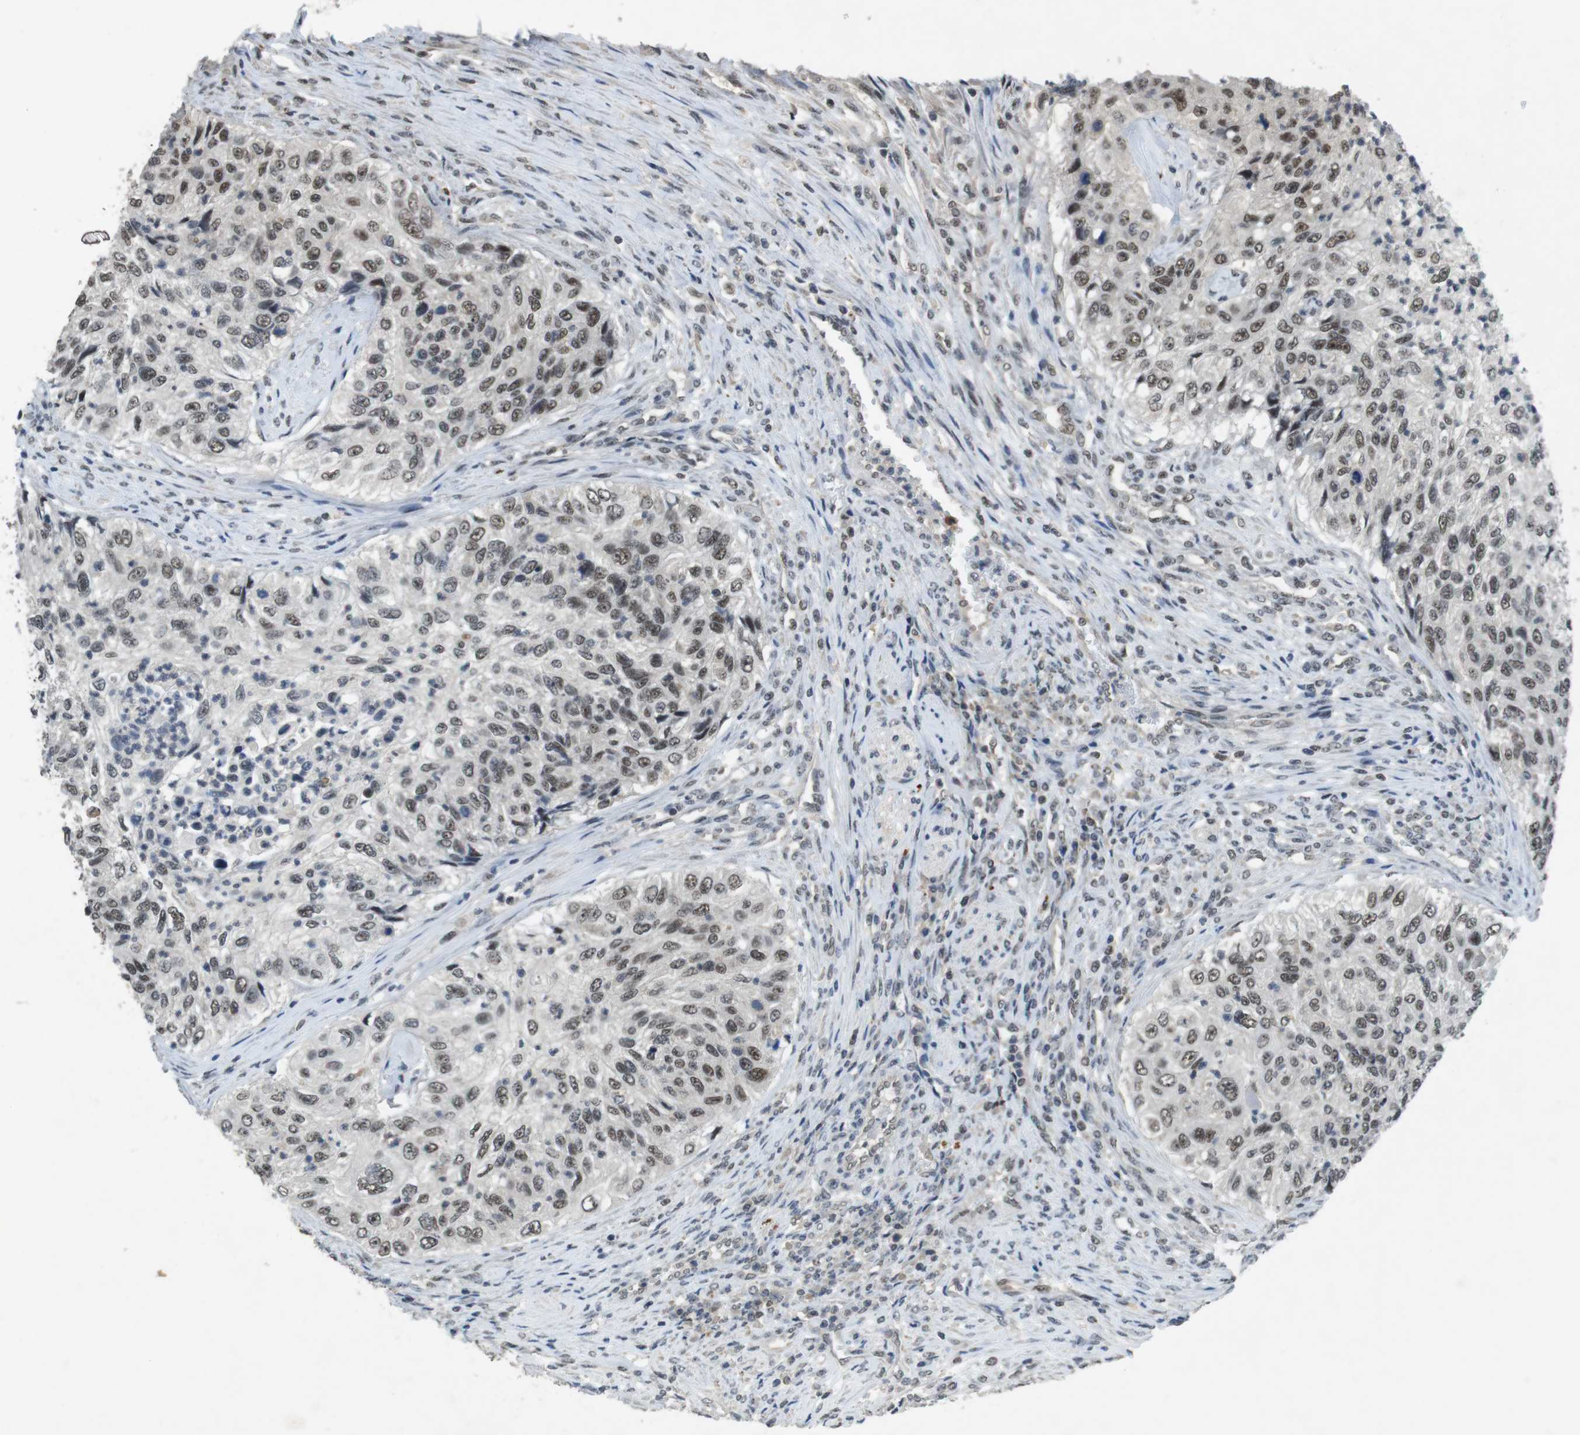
{"staining": {"intensity": "moderate", "quantity": ">75%", "location": "nuclear"}, "tissue": "urothelial cancer", "cell_type": "Tumor cells", "image_type": "cancer", "snomed": [{"axis": "morphology", "description": "Urothelial carcinoma, High grade"}, {"axis": "topography", "description": "Urinary bladder"}], "caption": "A brown stain shows moderate nuclear positivity of a protein in human urothelial carcinoma (high-grade) tumor cells.", "gene": "USP7", "patient": {"sex": "female", "age": 60}}